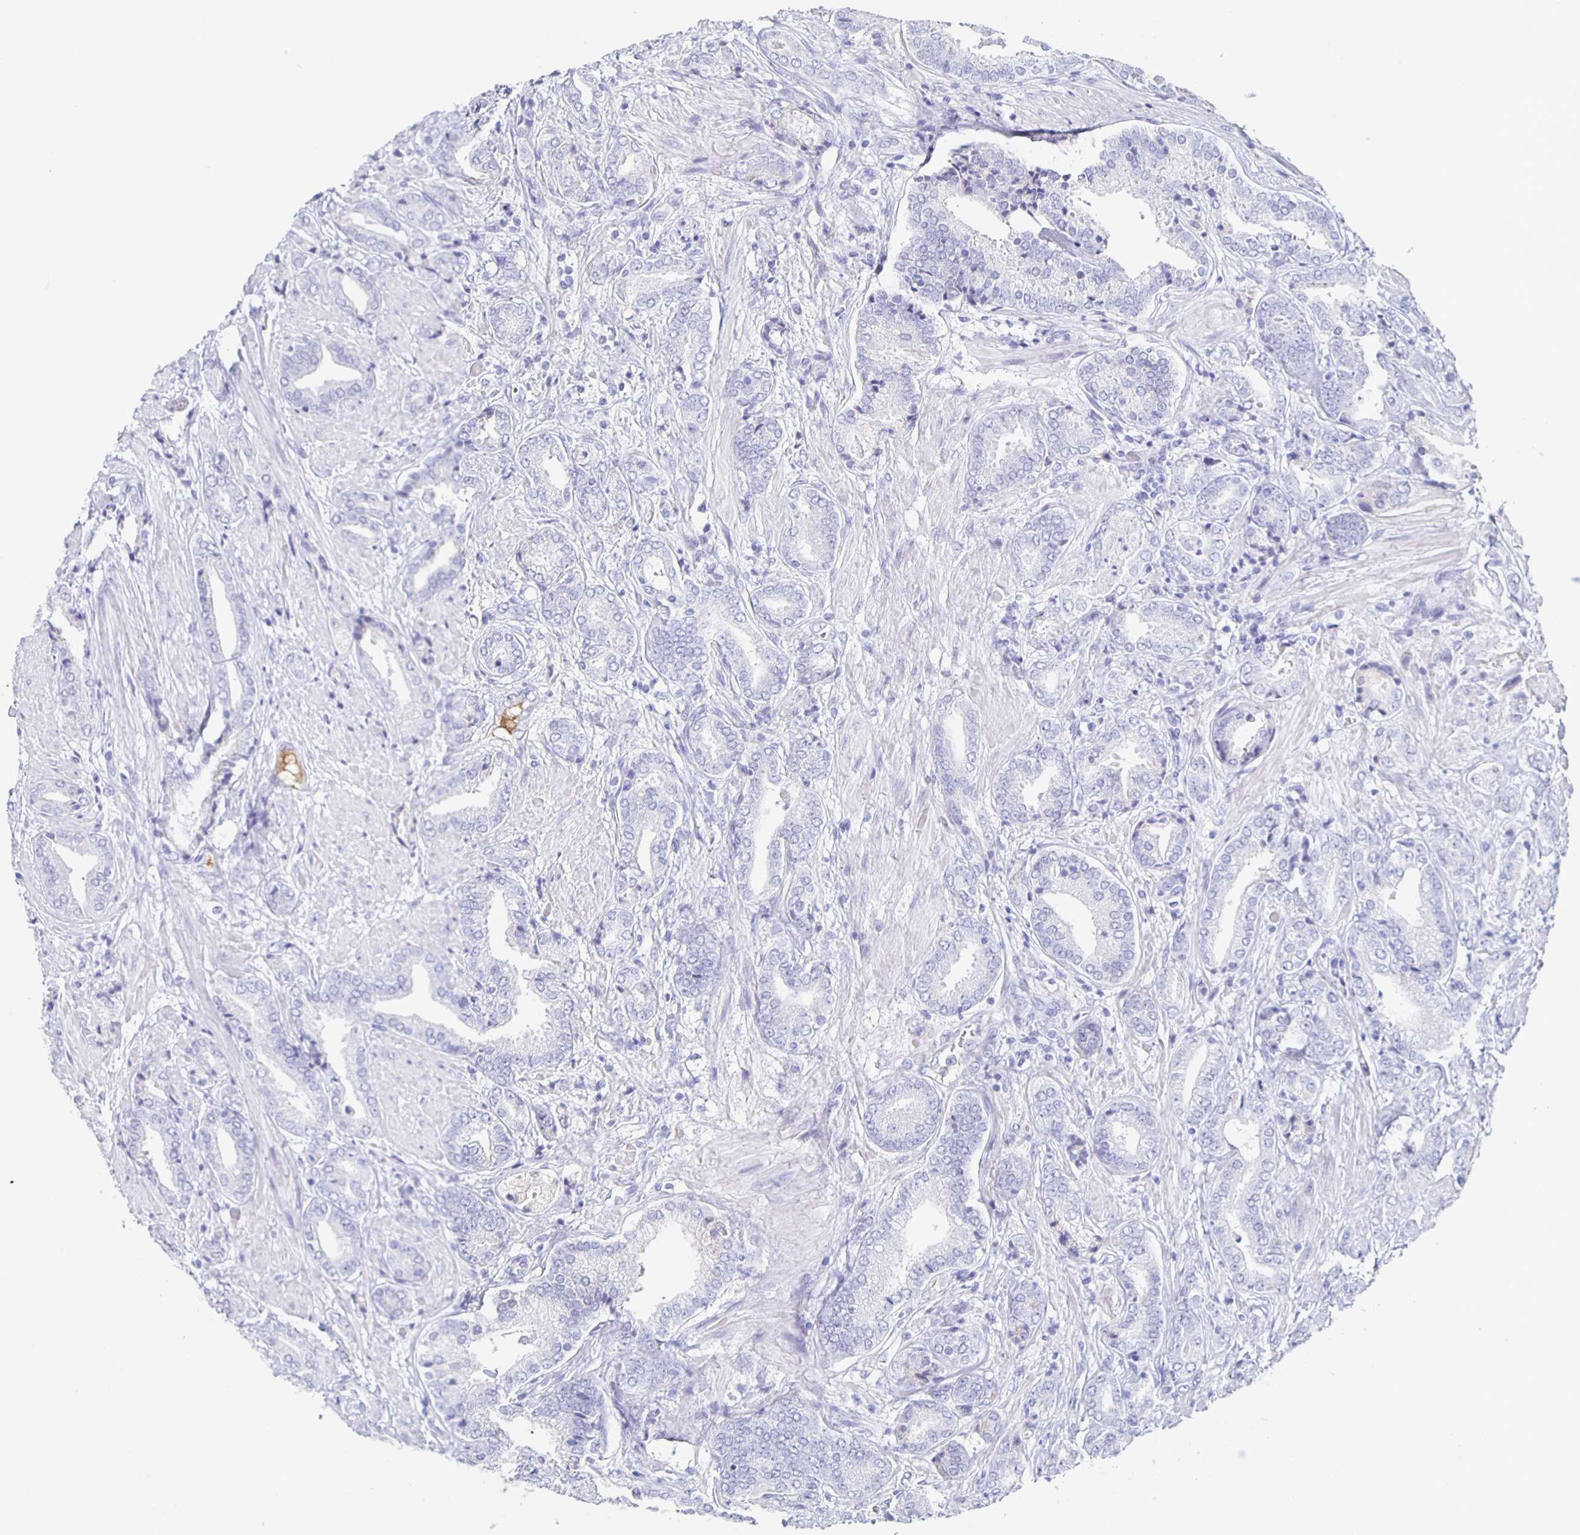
{"staining": {"intensity": "negative", "quantity": "none", "location": "none"}, "tissue": "prostate cancer", "cell_type": "Tumor cells", "image_type": "cancer", "snomed": [{"axis": "morphology", "description": "Adenocarcinoma, High grade"}, {"axis": "topography", "description": "Prostate"}], "caption": "The histopathology image demonstrates no significant positivity in tumor cells of prostate cancer.", "gene": "FGA", "patient": {"sex": "male", "age": 56}}